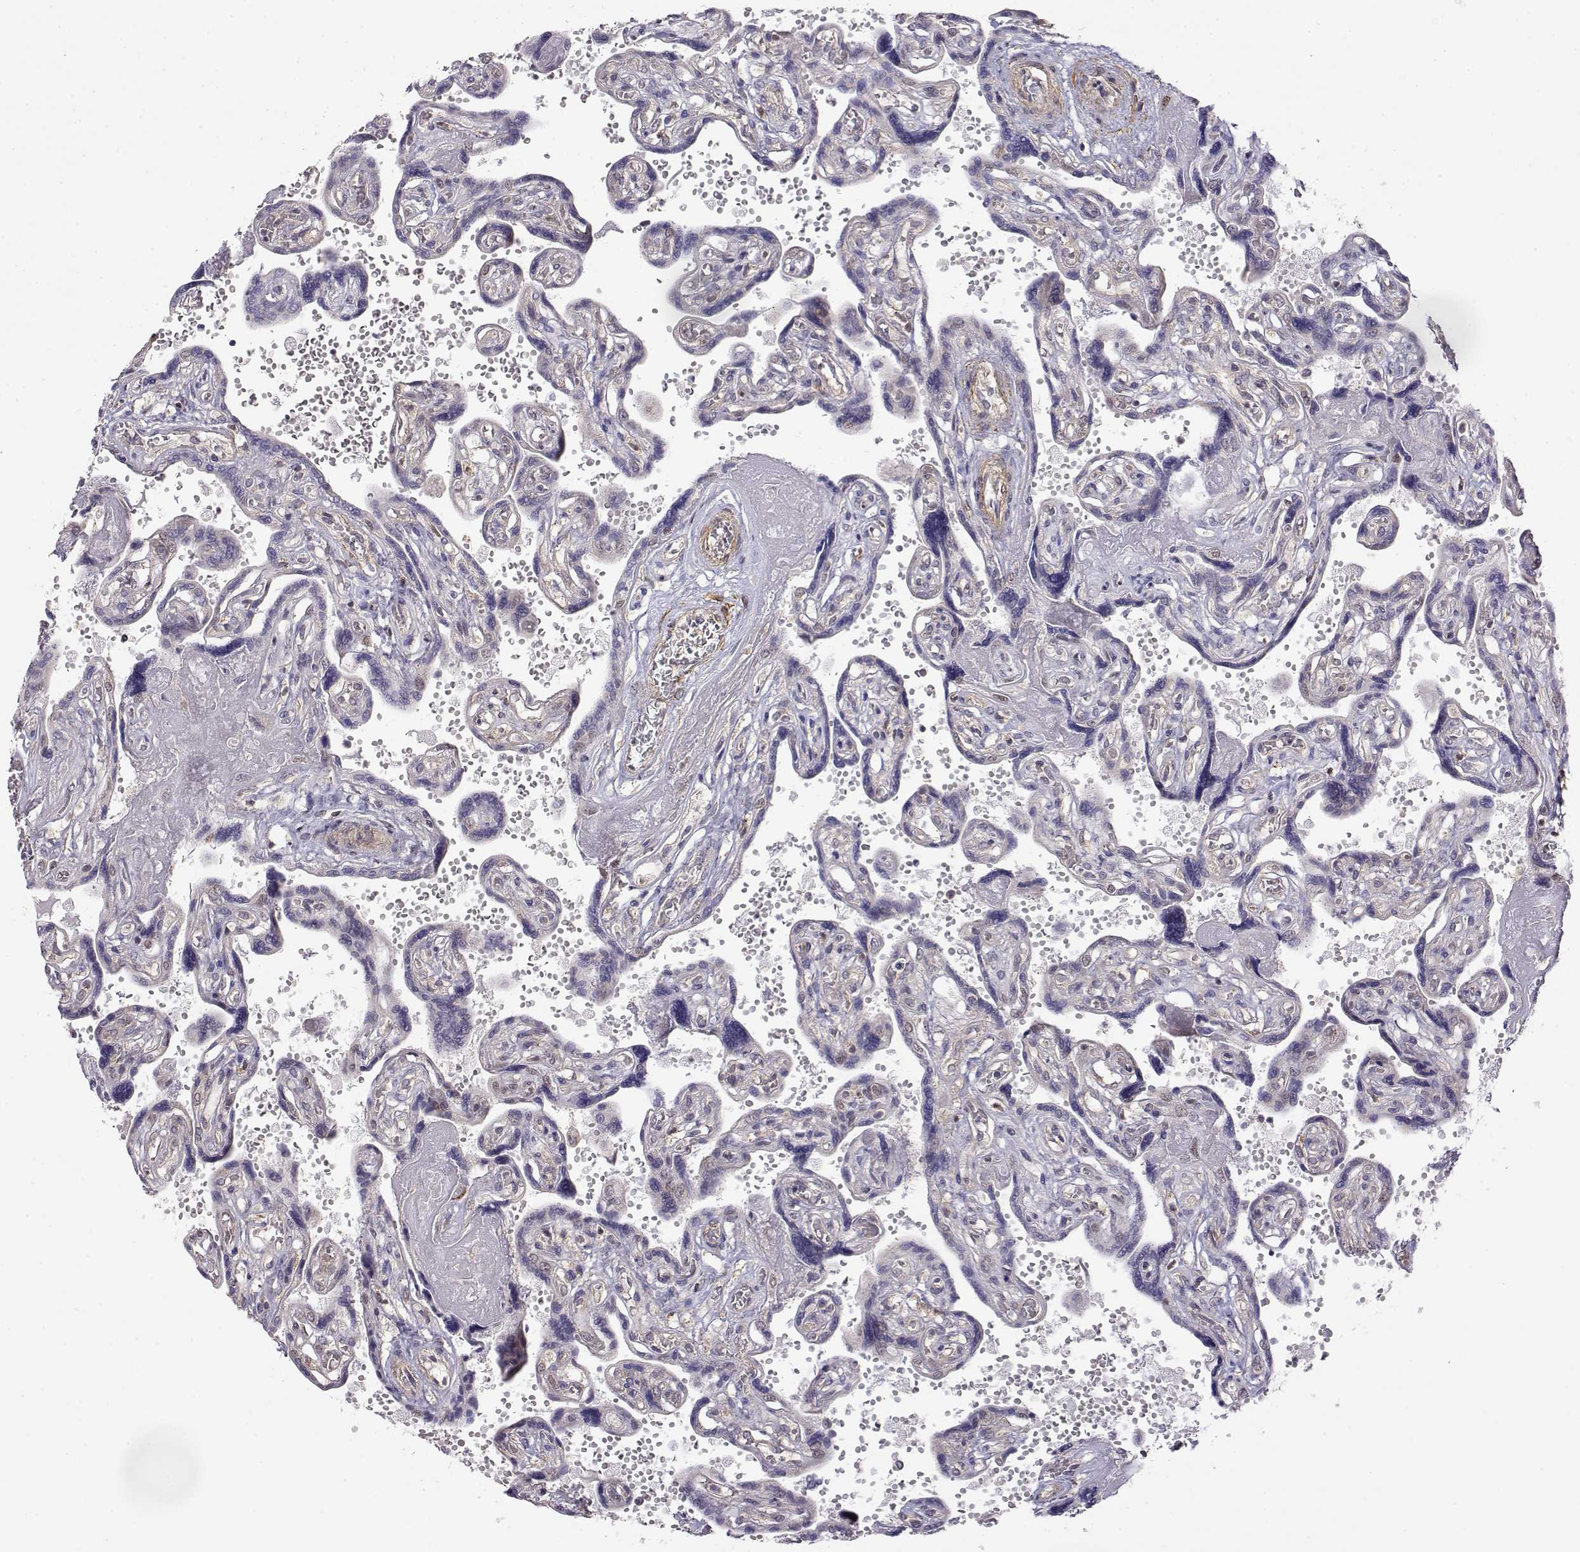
{"staining": {"intensity": "weak", "quantity": ">75%", "location": "cytoplasmic/membranous"}, "tissue": "placenta", "cell_type": "Decidual cells", "image_type": "normal", "snomed": [{"axis": "morphology", "description": "Normal tissue, NOS"}, {"axis": "topography", "description": "Placenta"}], "caption": "This is a histology image of IHC staining of unremarkable placenta, which shows weak expression in the cytoplasmic/membranous of decidual cells.", "gene": "PAIP1", "patient": {"sex": "female", "age": 32}}